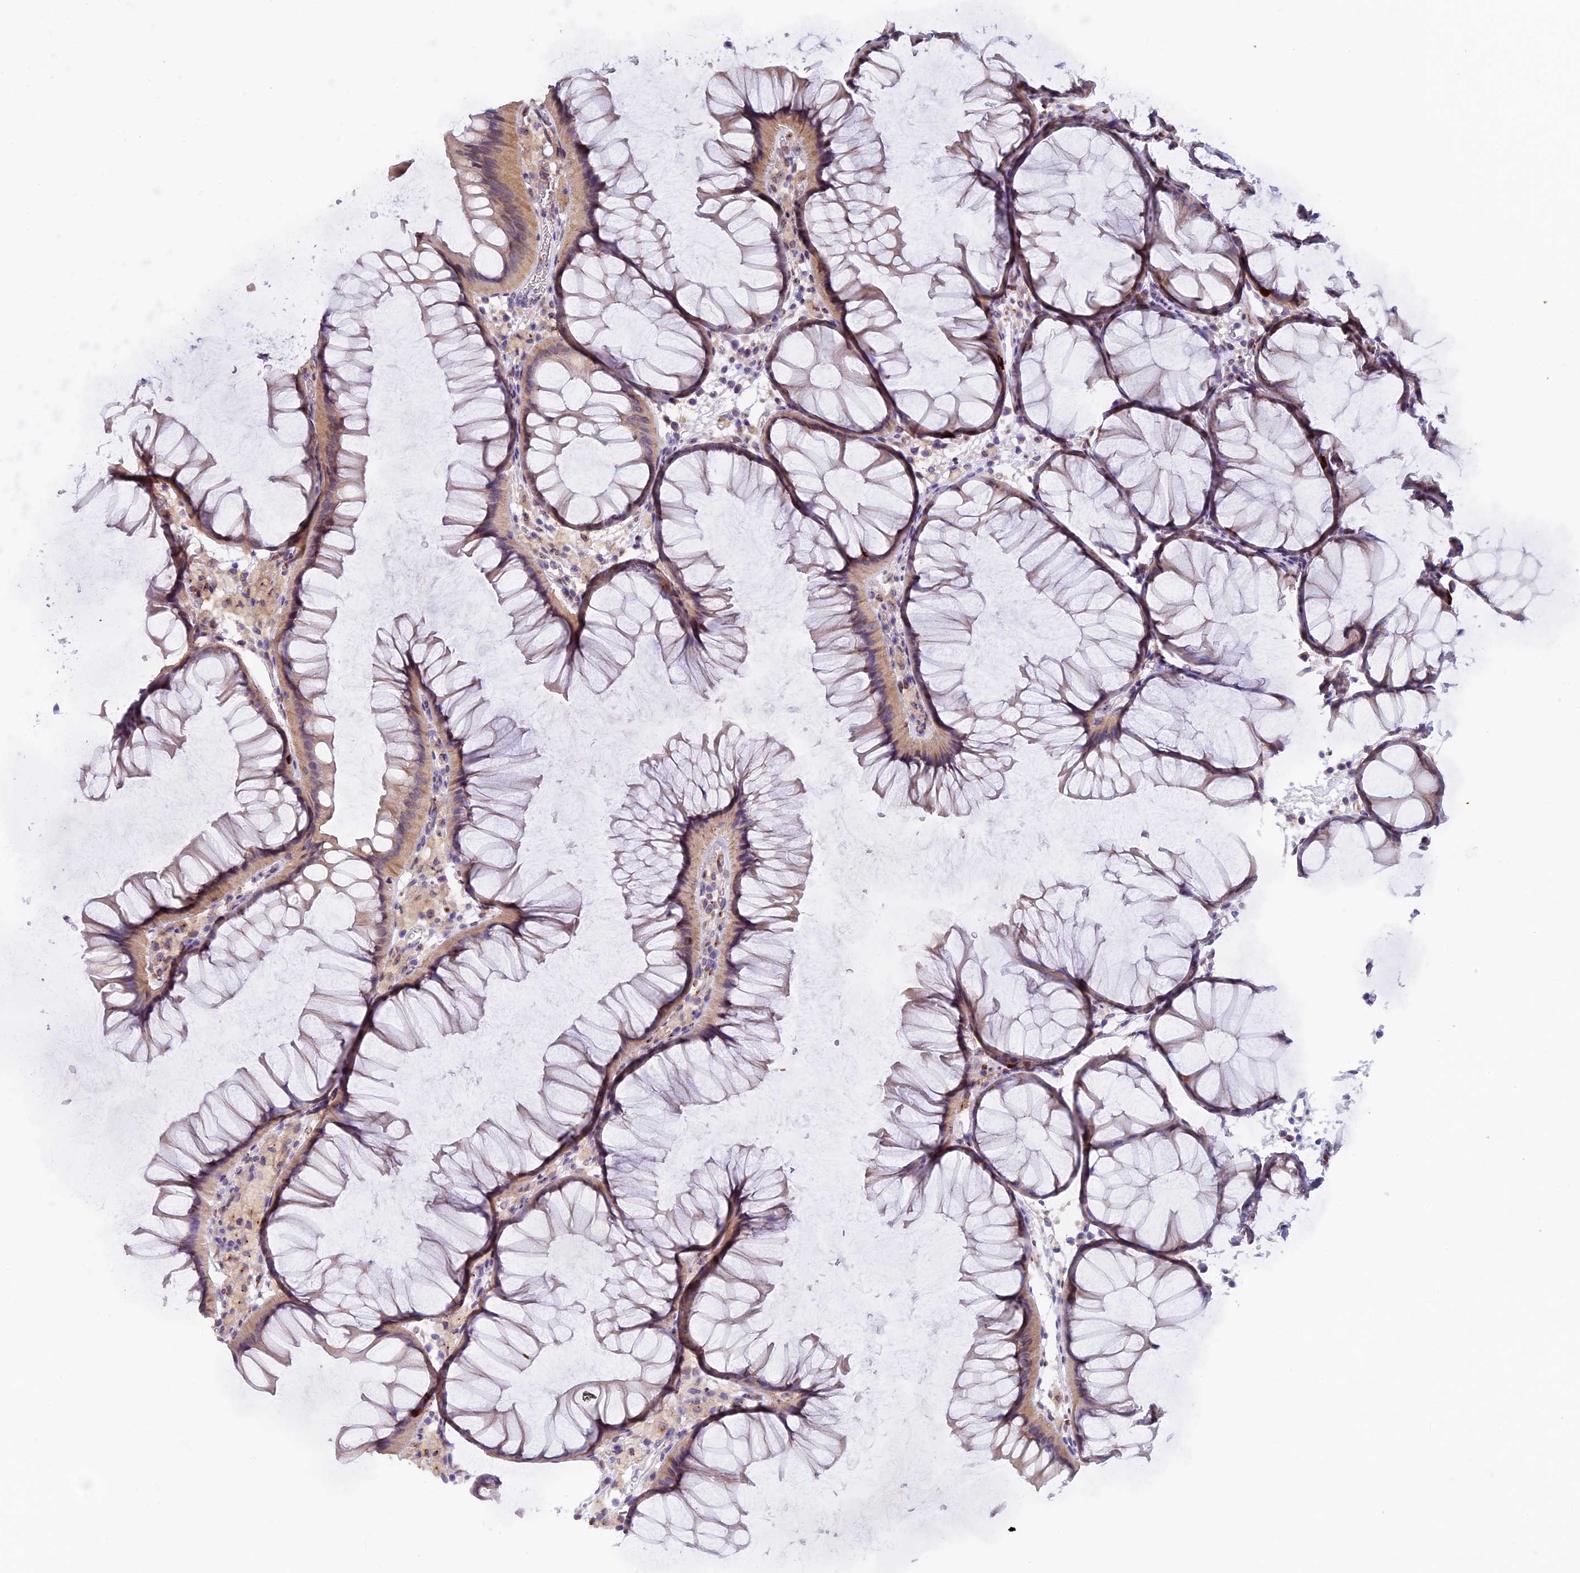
{"staining": {"intensity": "moderate", "quantity": "25%-75%", "location": "cytoplasmic/membranous"}, "tissue": "colon", "cell_type": "Glandular cells", "image_type": "normal", "snomed": [{"axis": "morphology", "description": "Normal tissue, NOS"}, {"axis": "topography", "description": "Colon"}], "caption": "An IHC micrograph of normal tissue is shown. Protein staining in brown highlights moderate cytoplasmic/membranous positivity in colon within glandular cells.", "gene": "CCDC9B", "patient": {"sex": "female", "age": 82}}